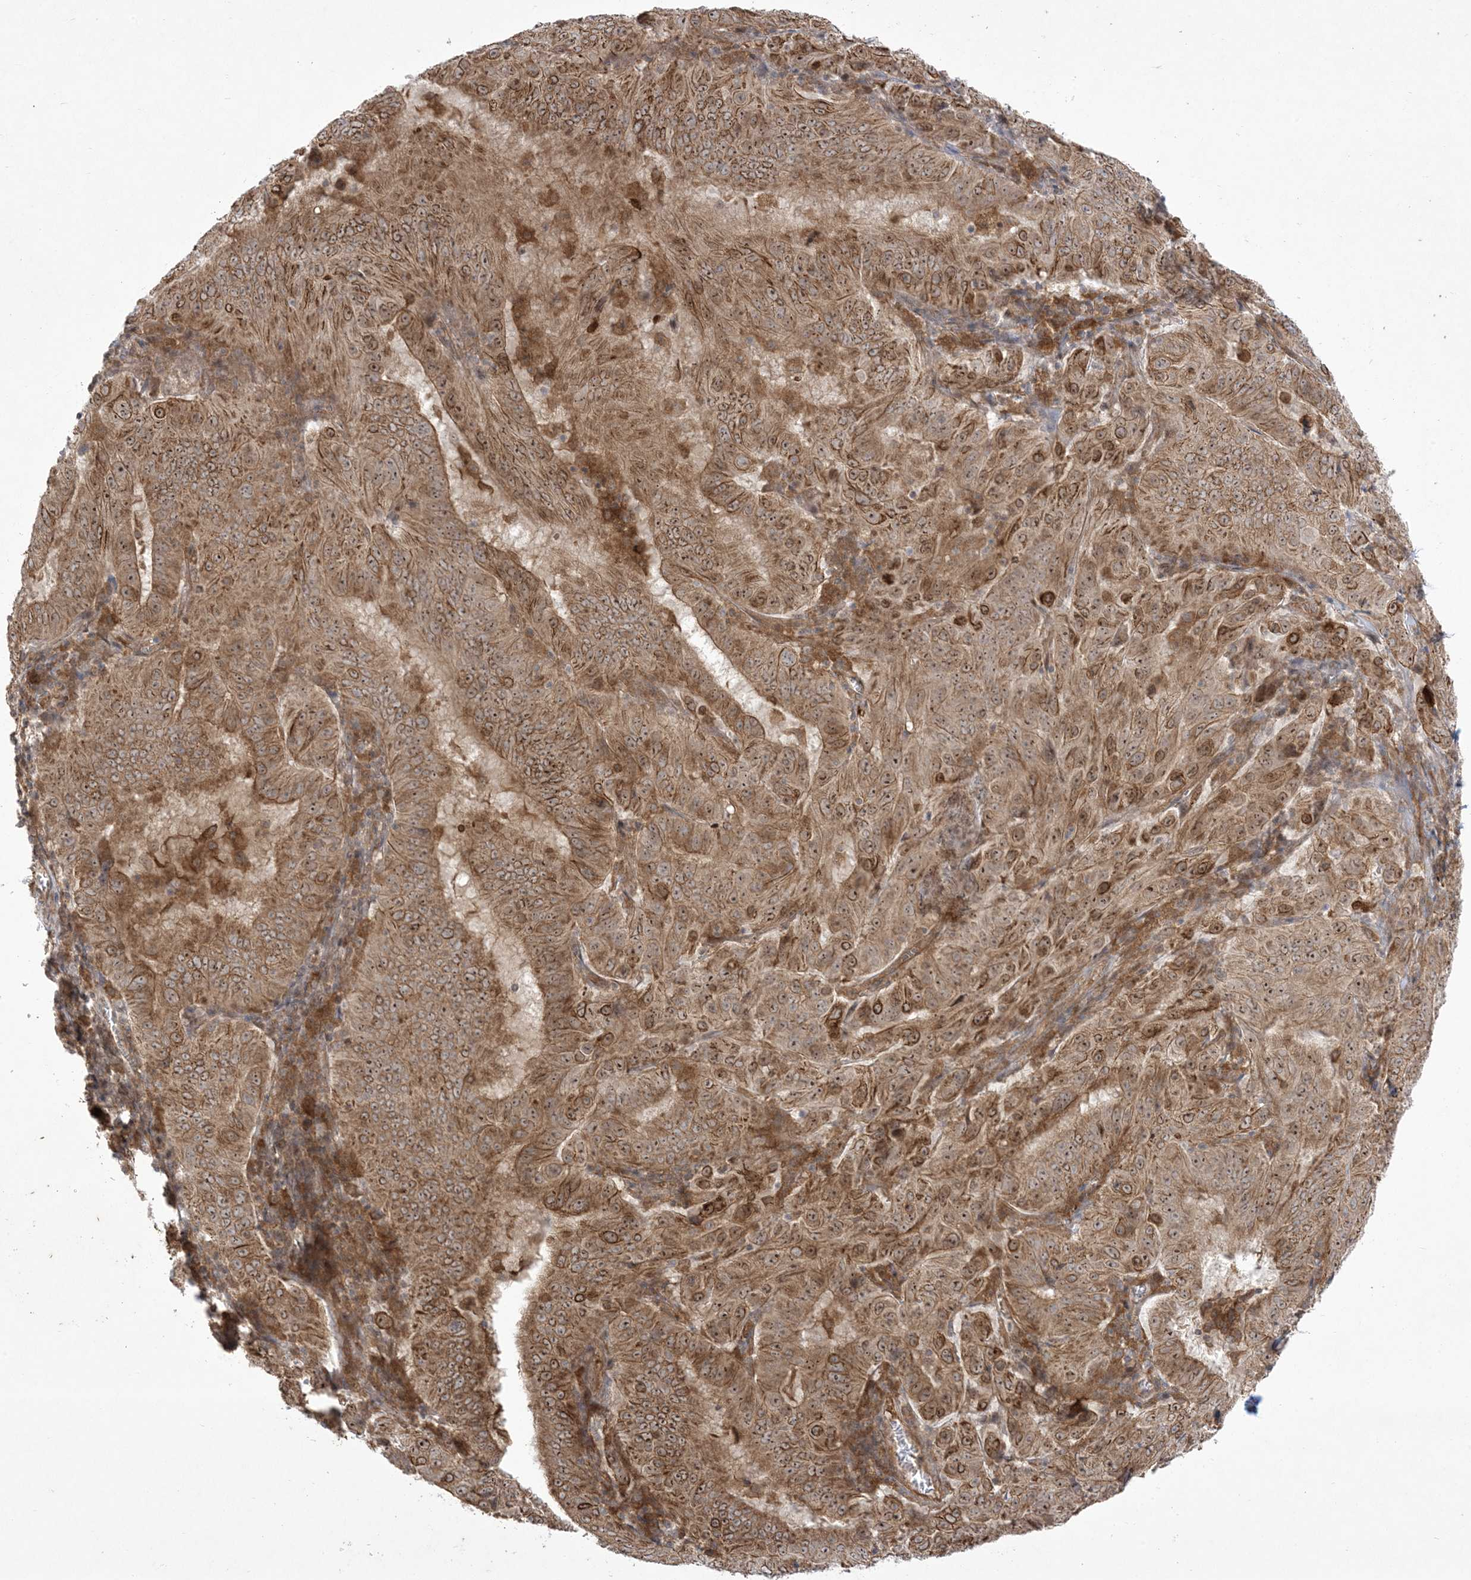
{"staining": {"intensity": "moderate", "quantity": ">75%", "location": "cytoplasmic/membranous,nuclear"}, "tissue": "pancreatic cancer", "cell_type": "Tumor cells", "image_type": "cancer", "snomed": [{"axis": "morphology", "description": "Adenocarcinoma, NOS"}, {"axis": "topography", "description": "Pancreas"}], "caption": "Pancreatic adenocarcinoma stained with DAB (3,3'-diaminobenzidine) immunohistochemistry (IHC) reveals medium levels of moderate cytoplasmic/membranous and nuclear staining in approximately >75% of tumor cells.", "gene": "SOGA3", "patient": {"sex": "male", "age": 63}}